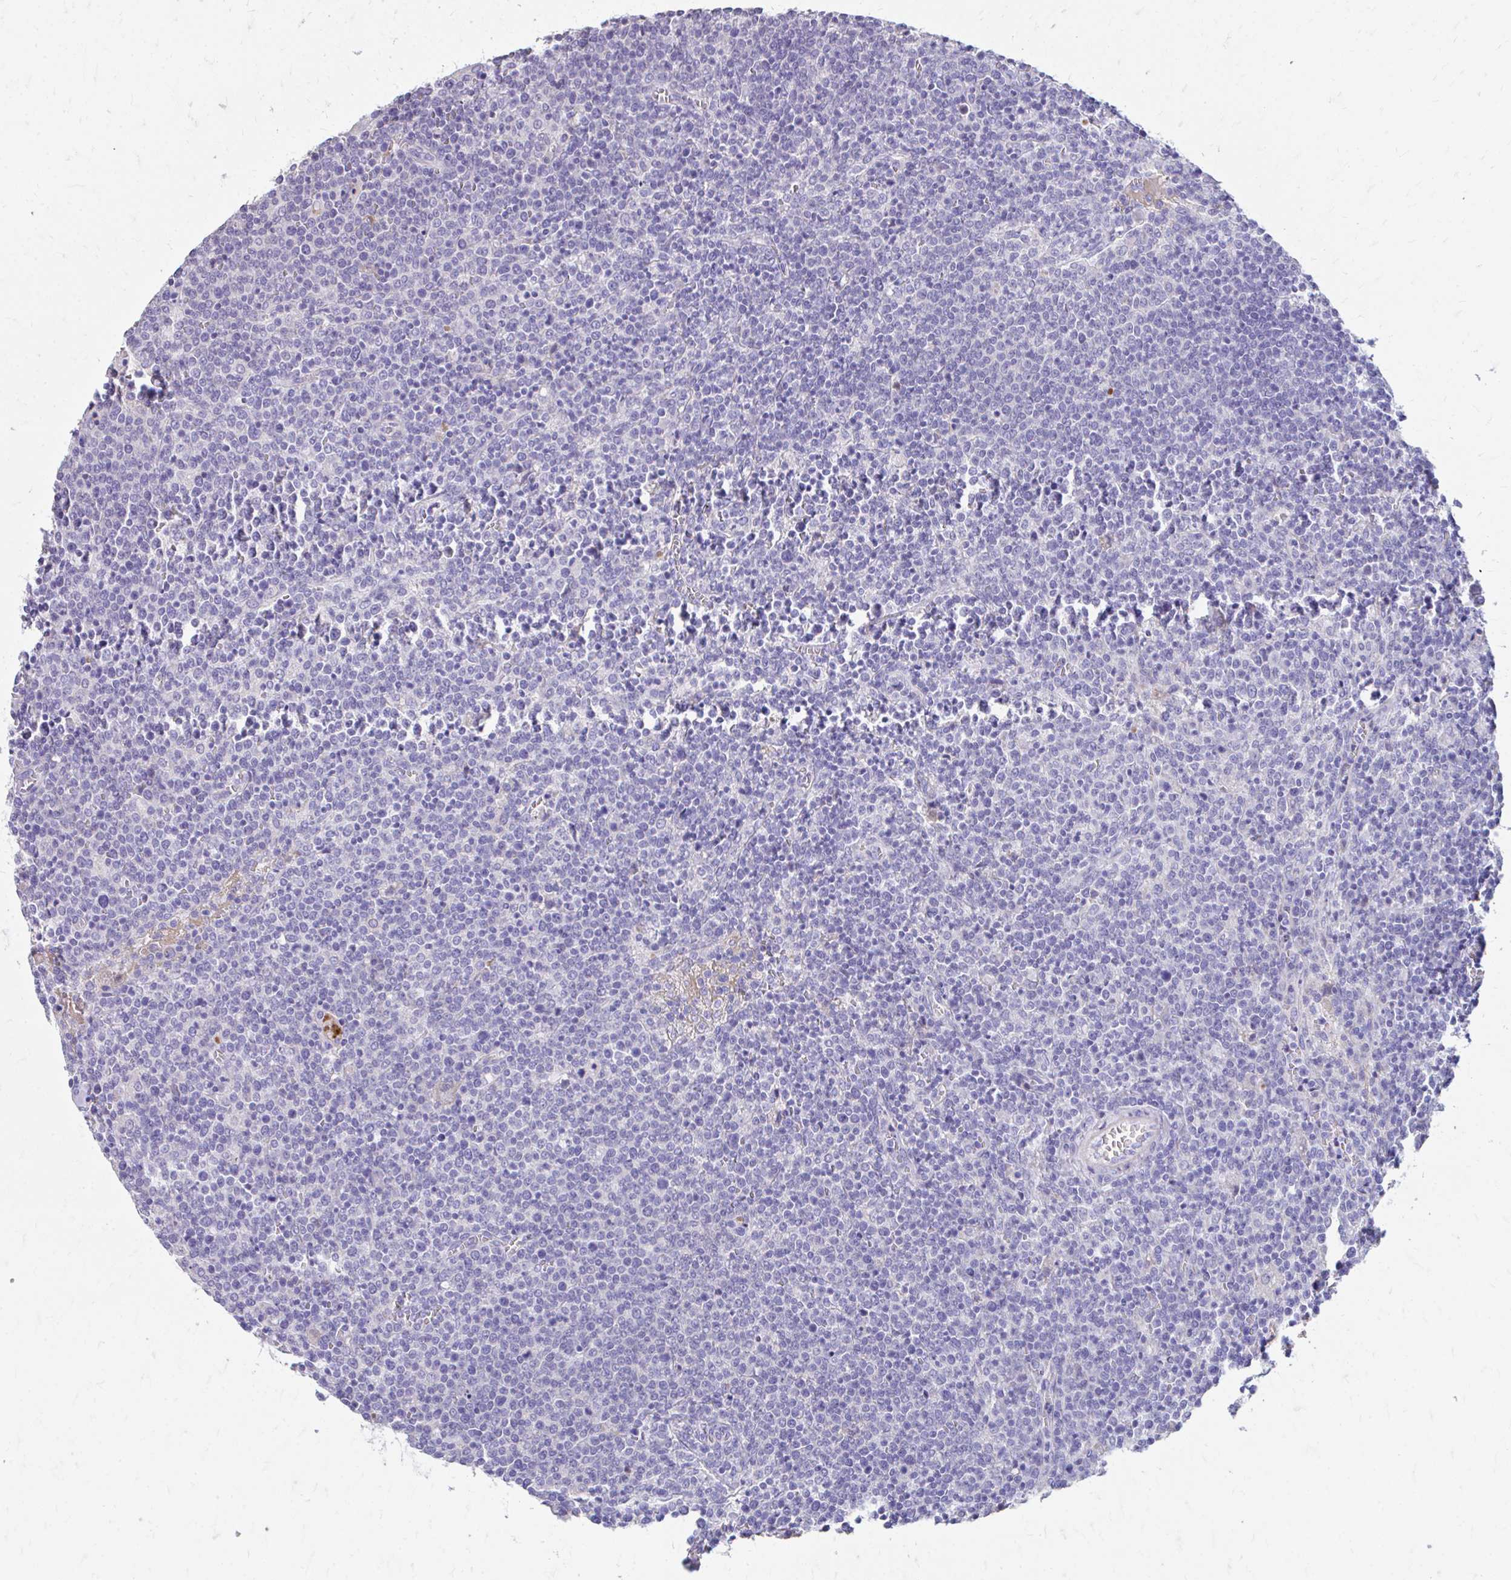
{"staining": {"intensity": "negative", "quantity": "none", "location": "none"}, "tissue": "lymphoma", "cell_type": "Tumor cells", "image_type": "cancer", "snomed": [{"axis": "morphology", "description": "Malignant lymphoma, non-Hodgkin's type, High grade"}, {"axis": "topography", "description": "Lymph node"}], "caption": "A micrograph of human malignant lymphoma, non-Hodgkin's type (high-grade) is negative for staining in tumor cells.", "gene": "CFH", "patient": {"sex": "male", "age": 61}}